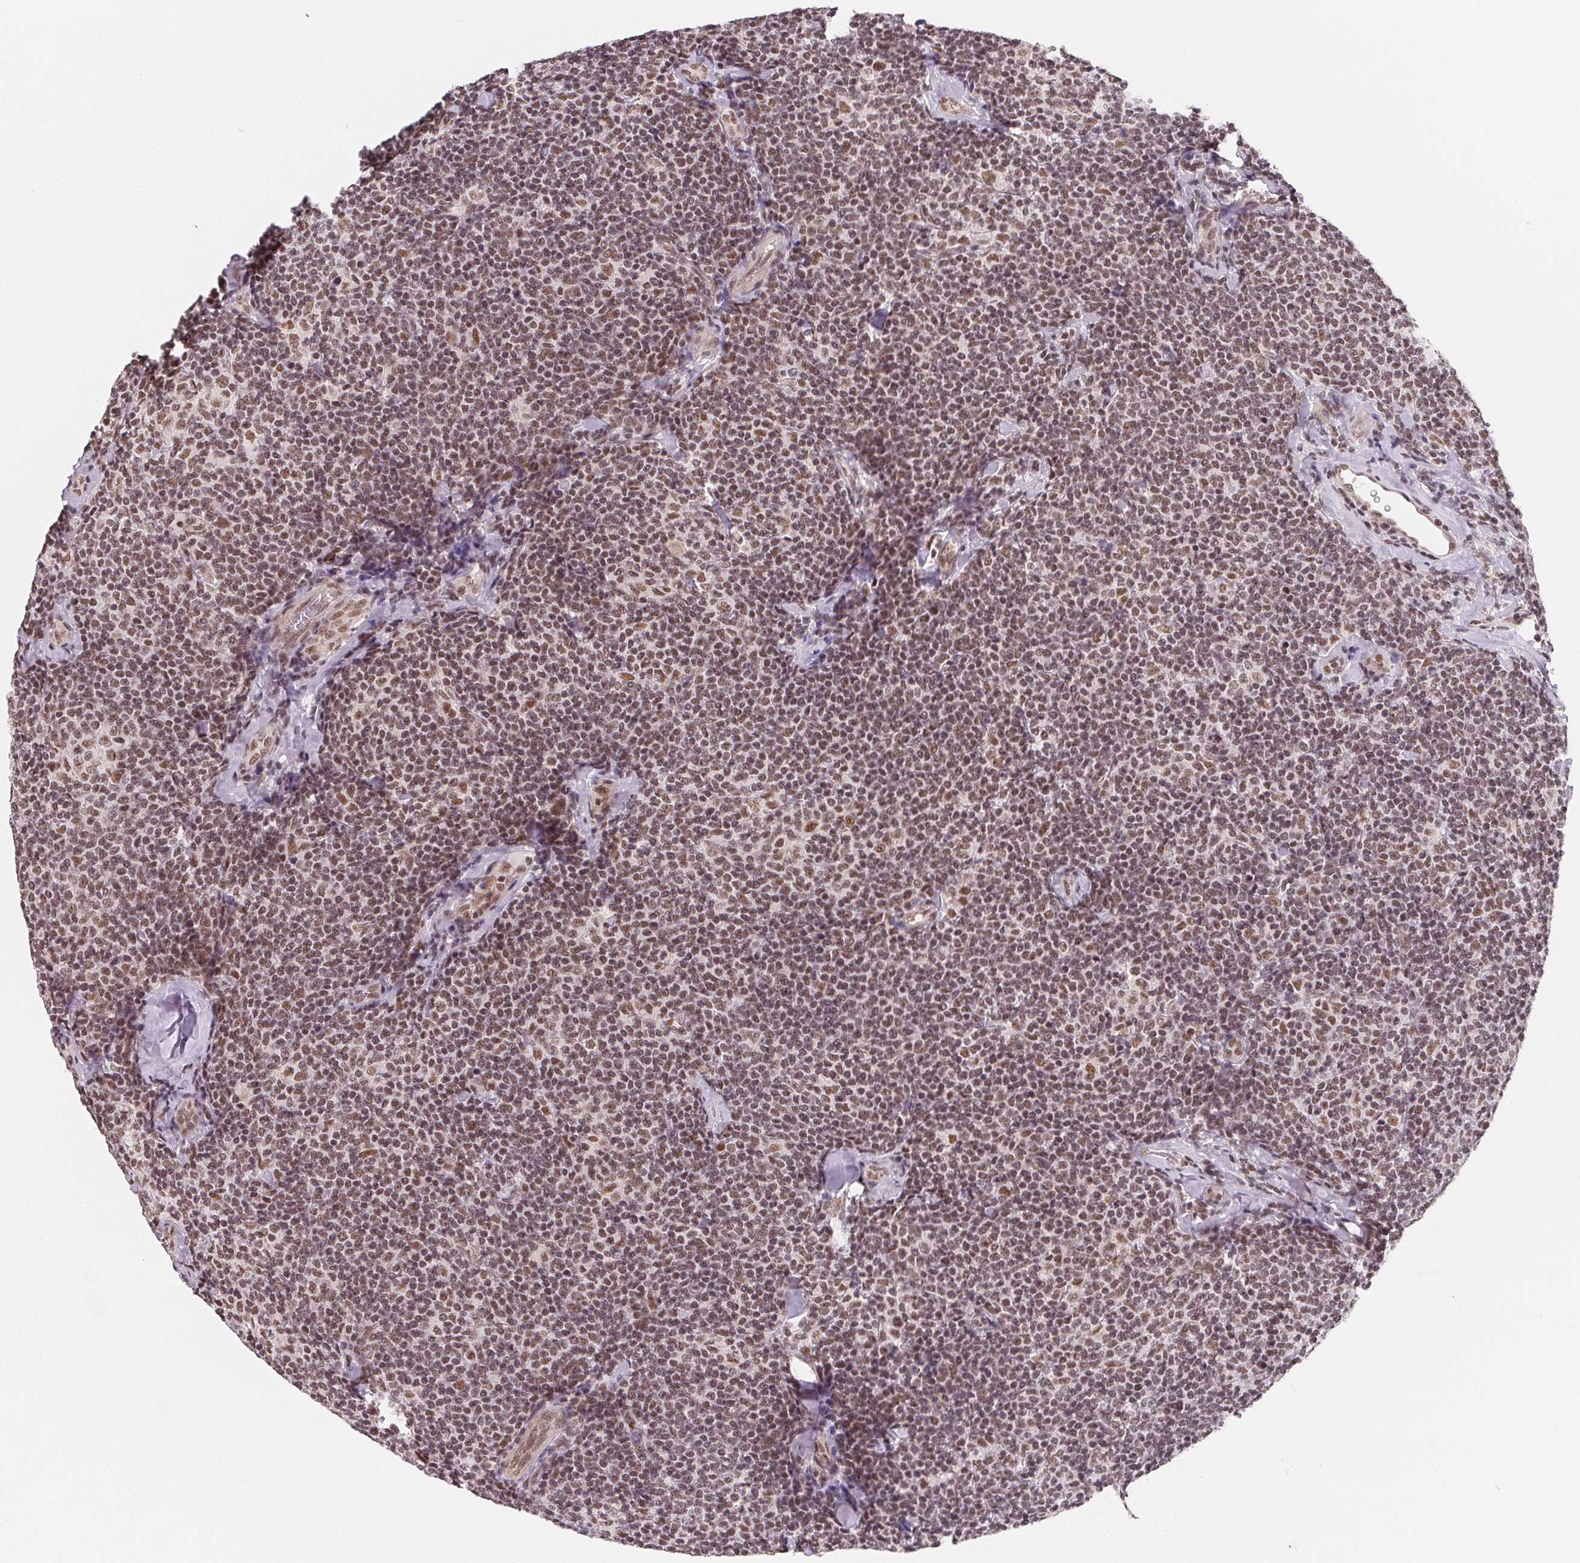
{"staining": {"intensity": "moderate", "quantity": ">75%", "location": "nuclear"}, "tissue": "lymphoma", "cell_type": "Tumor cells", "image_type": "cancer", "snomed": [{"axis": "morphology", "description": "Malignant lymphoma, non-Hodgkin's type, Low grade"}, {"axis": "topography", "description": "Lymph node"}], "caption": "Immunohistochemistry (IHC) (DAB) staining of human low-grade malignant lymphoma, non-Hodgkin's type exhibits moderate nuclear protein staining in approximately >75% of tumor cells.", "gene": "TCERG1", "patient": {"sex": "female", "age": 56}}